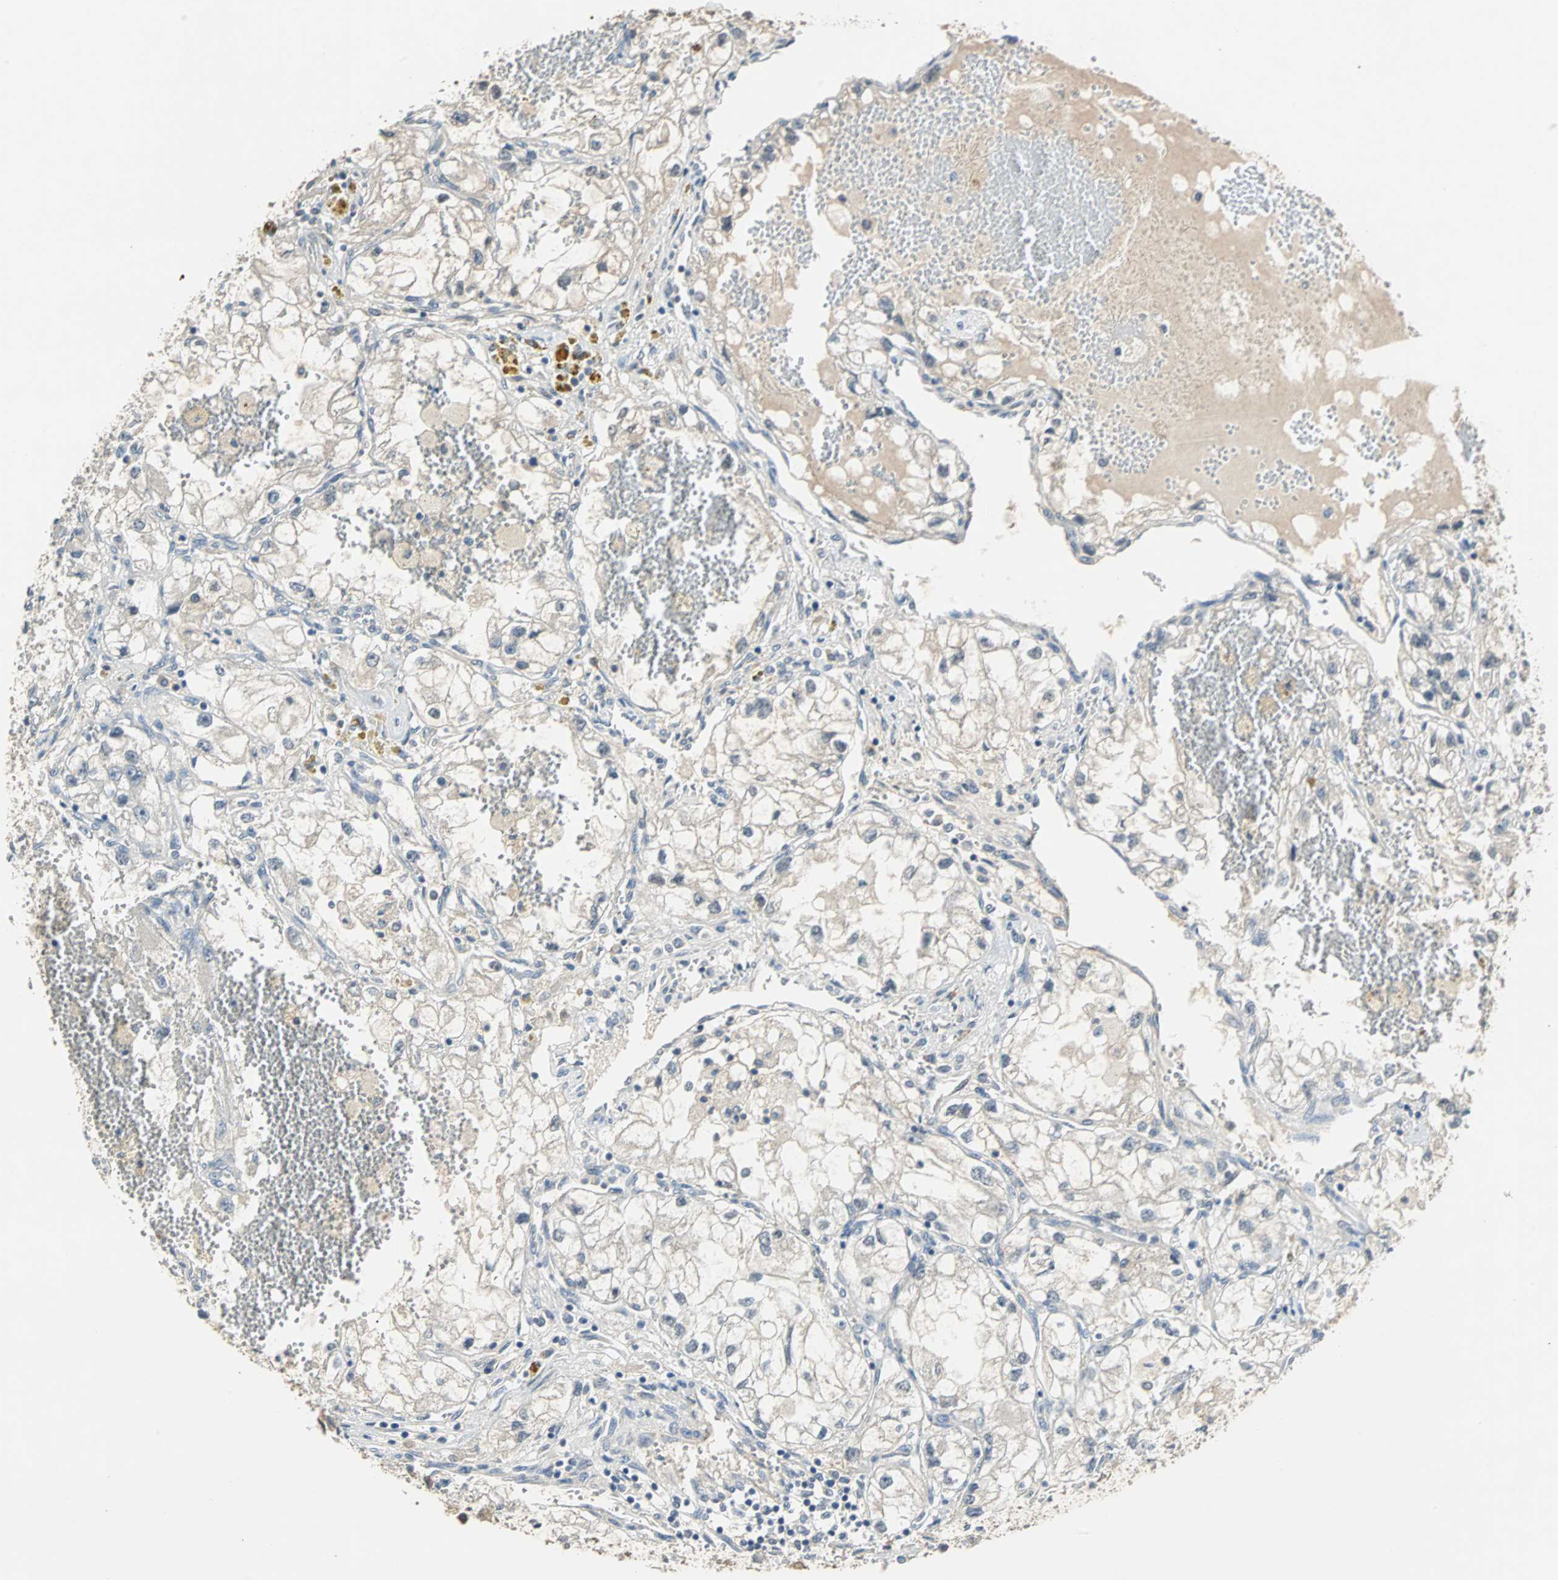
{"staining": {"intensity": "negative", "quantity": "none", "location": "none"}, "tissue": "renal cancer", "cell_type": "Tumor cells", "image_type": "cancer", "snomed": [{"axis": "morphology", "description": "Adenocarcinoma, NOS"}, {"axis": "topography", "description": "Kidney"}], "caption": "The immunohistochemistry (IHC) image has no significant positivity in tumor cells of renal cancer tissue.", "gene": "ABHD2", "patient": {"sex": "female", "age": 70}}